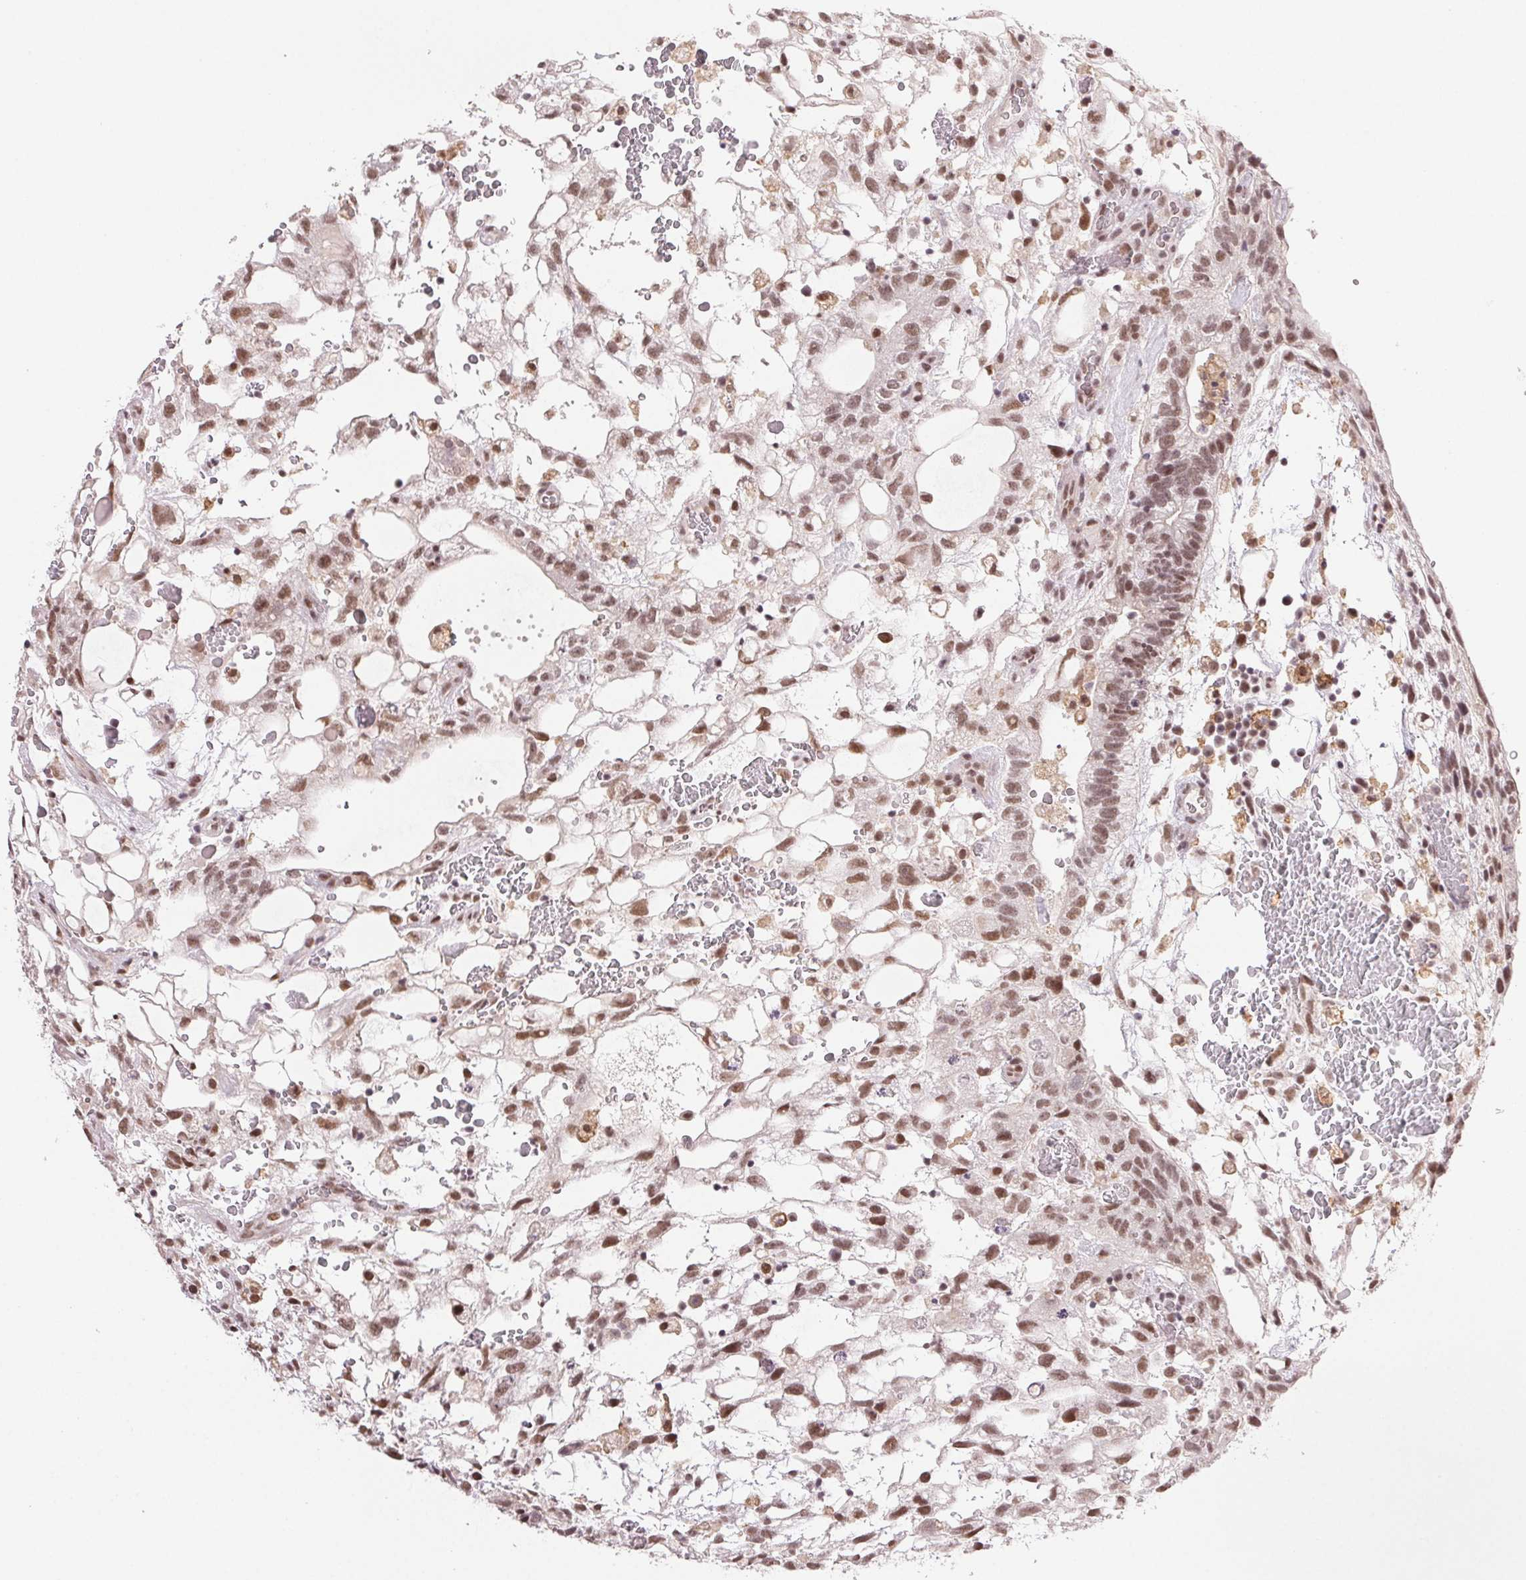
{"staining": {"intensity": "moderate", "quantity": ">75%", "location": "nuclear"}, "tissue": "testis cancer", "cell_type": "Tumor cells", "image_type": "cancer", "snomed": [{"axis": "morphology", "description": "Normal tissue, NOS"}, {"axis": "morphology", "description": "Carcinoma, Embryonal, NOS"}, {"axis": "topography", "description": "Testis"}], "caption": "Approximately >75% of tumor cells in embryonal carcinoma (testis) display moderate nuclear protein staining as visualized by brown immunohistochemical staining.", "gene": "PRPF18", "patient": {"sex": "male", "age": 32}}